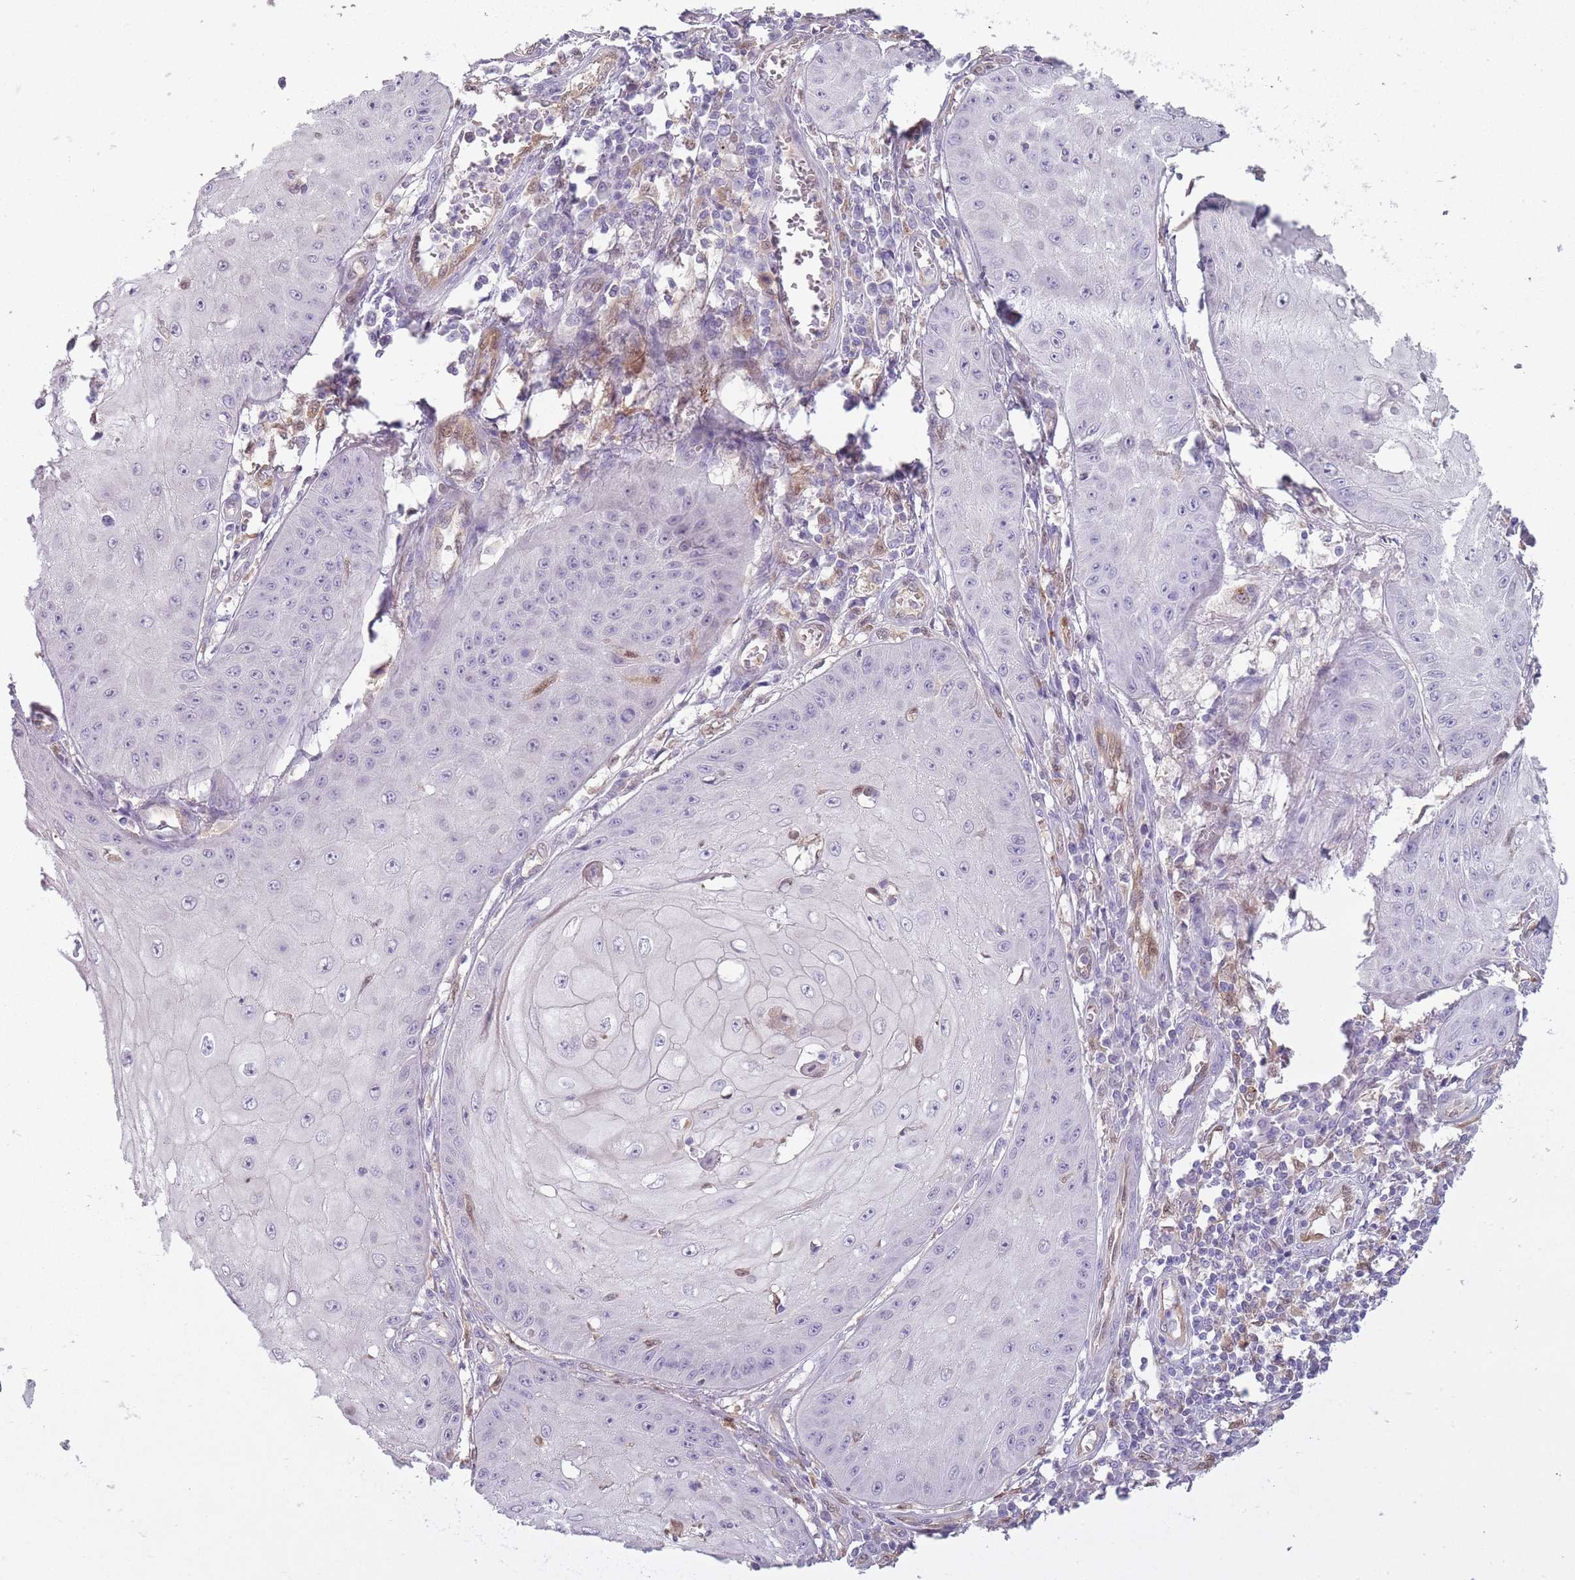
{"staining": {"intensity": "negative", "quantity": "none", "location": "none"}, "tissue": "skin cancer", "cell_type": "Tumor cells", "image_type": "cancer", "snomed": [{"axis": "morphology", "description": "Squamous cell carcinoma, NOS"}, {"axis": "topography", "description": "Skin"}], "caption": "IHC of human skin cancer demonstrates no positivity in tumor cells. Brightfield microscopy of immunohistochemistry stained with DAB (brown) and hematoxylin (blue), captured at high magnification.", "gene": "LGALS9", "patient": {"sex": "male", "age": 70}}